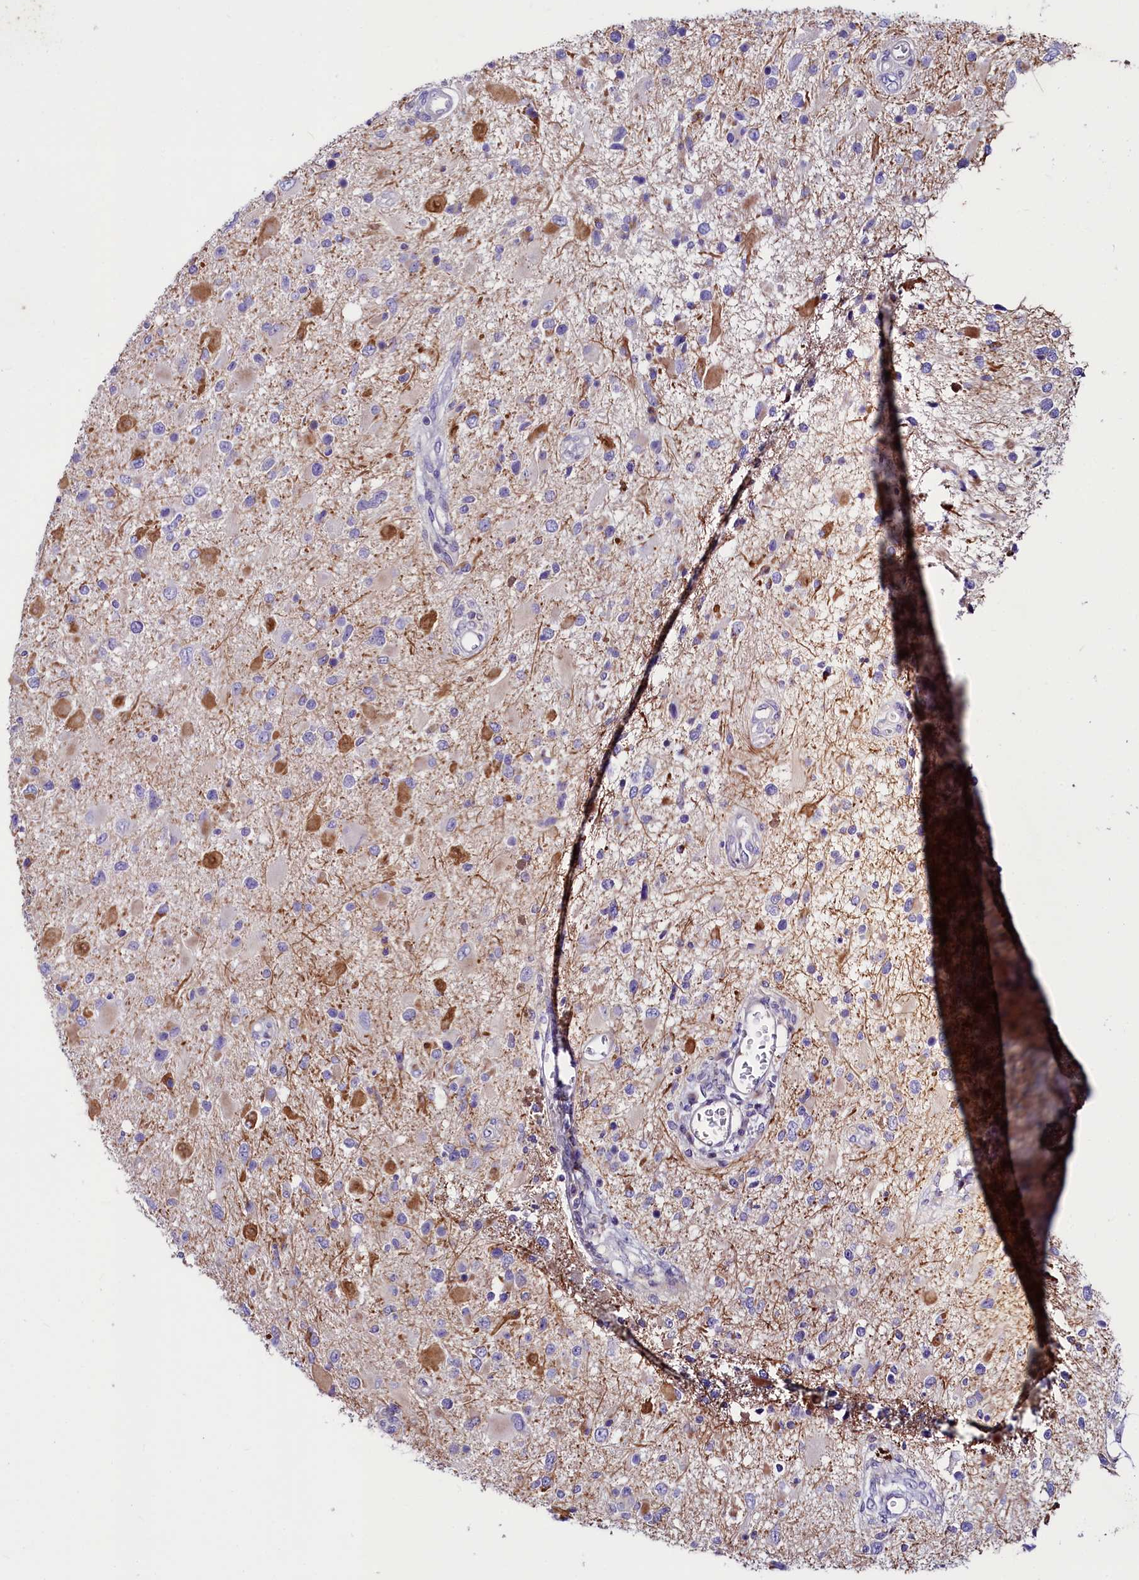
{"staining": {"intensity": "negative", "quantity": "none", "location": "none"}, "tissue": "glioma", "cell_type": "Tumor cells", "image_type": "cancer", "snomed": [{"axis": "morphology", "description": "Glioma, malignant, High grade"}, {"axis": "topography", "description": "Brain"}], "caption": "Immunohistochemistry of human malignant glioma (high-grade) demonstrates no positivity in tumor cells. The staining was performed using DAB to visualize the protein expression in brown, while the nuclei were stained in blue with hematoxylin (Magnification: 20x).", "gene": "ABHD5", "patient": {"sex": "male", "age": 53}}